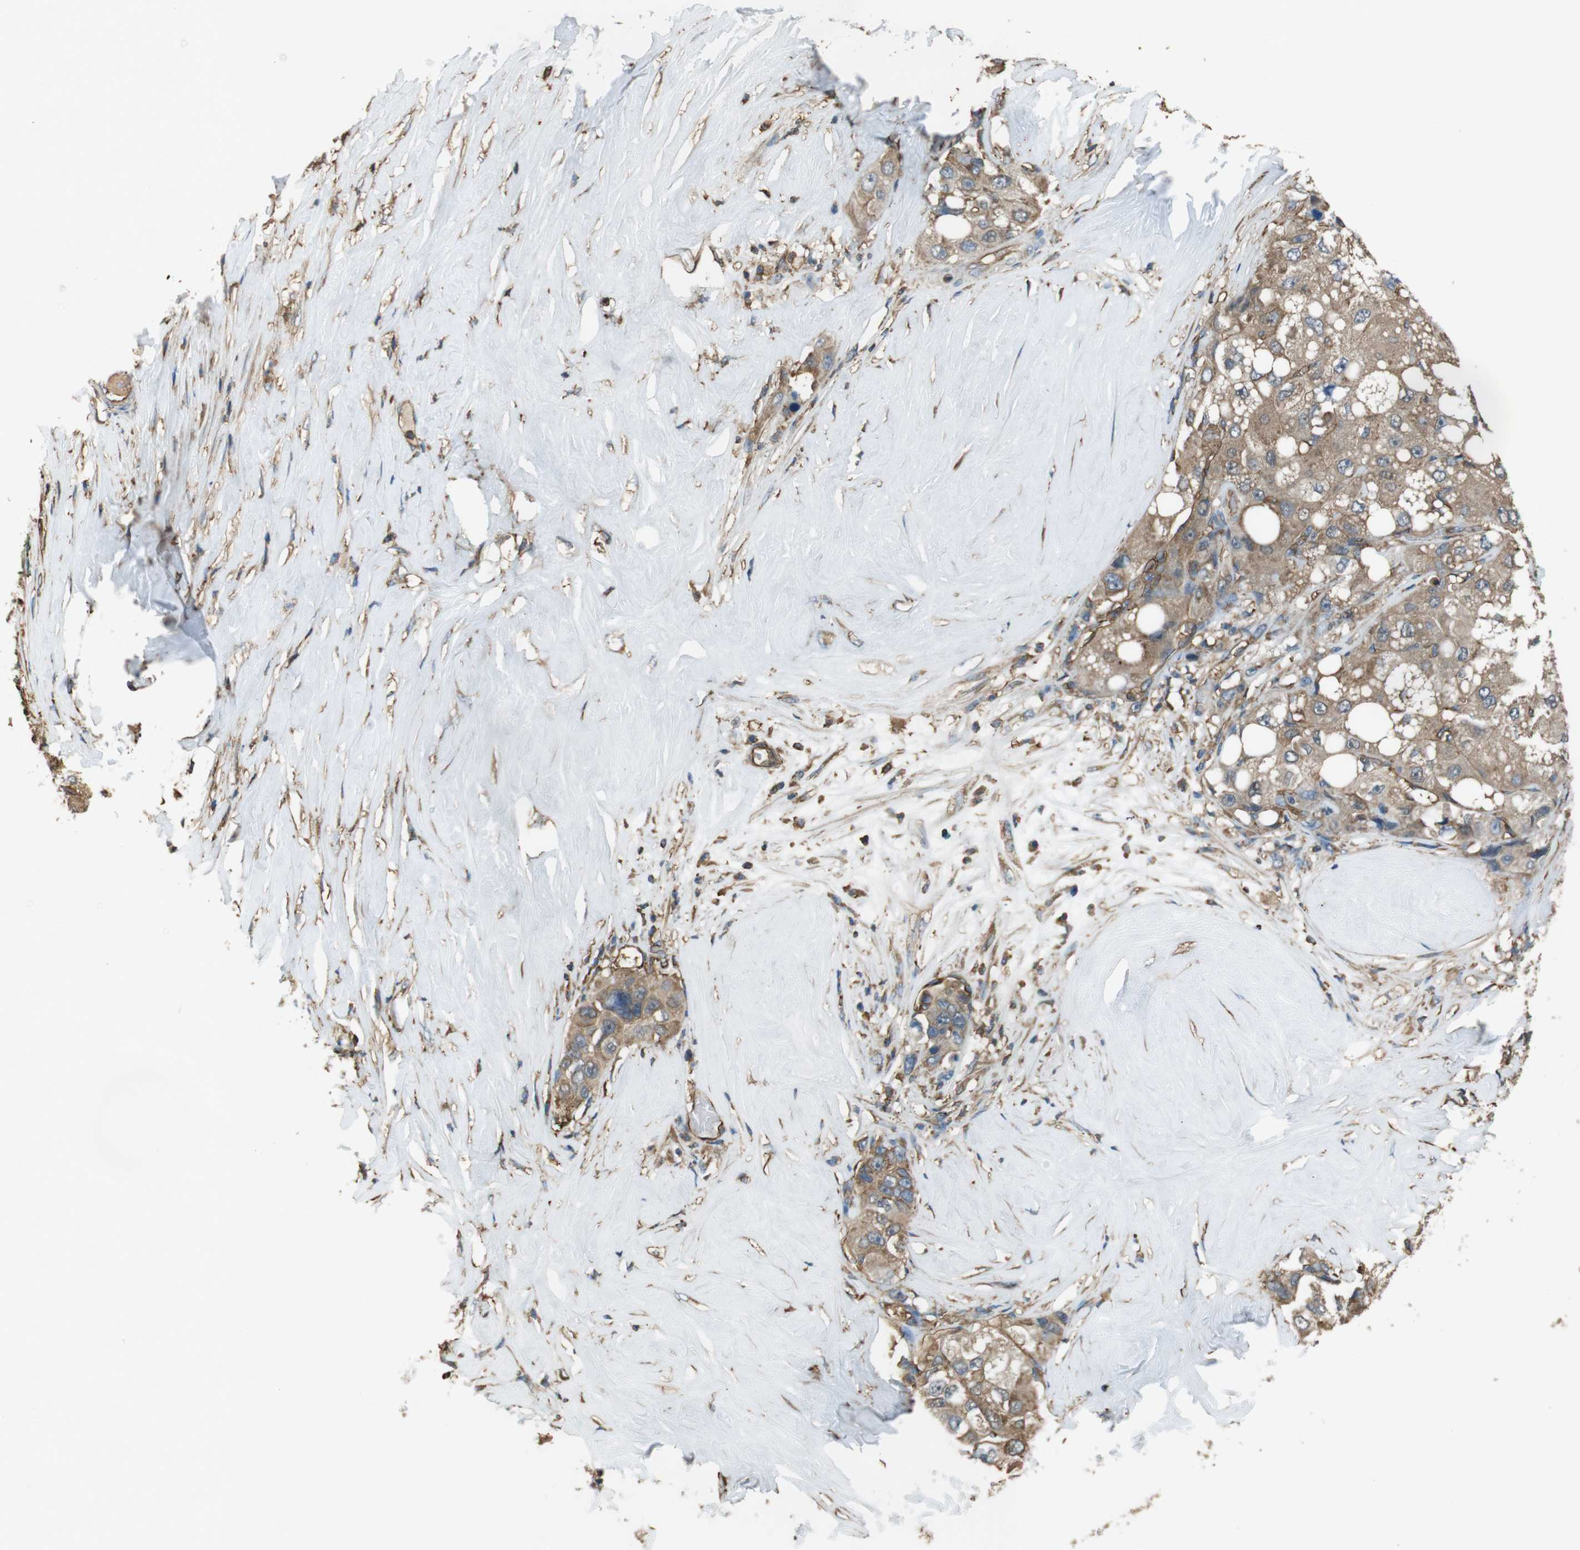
{"staining": {"intensity": "weak", "quantity": "25%-75%", "location": "cytoplasmic/membranous"}, "tissue": "liver cancer", "cell_type": "Tumor cells", "image_type": "cancer", "snomed": [{"axis": "morphology", "description": "Carcinoma, Hepatocellular, NOS"}, {"axis": "topography", "description": "Liver"}], "caption": "This is an image of immunohistochemistry (IHC) staining of liver cancer (hepatocellular carcinoma), which shows weak expression in the cytoplasmic/membranous of tumor cells.", "gene": "FCAR", "patient": {"sex": "male", "age": 80}}